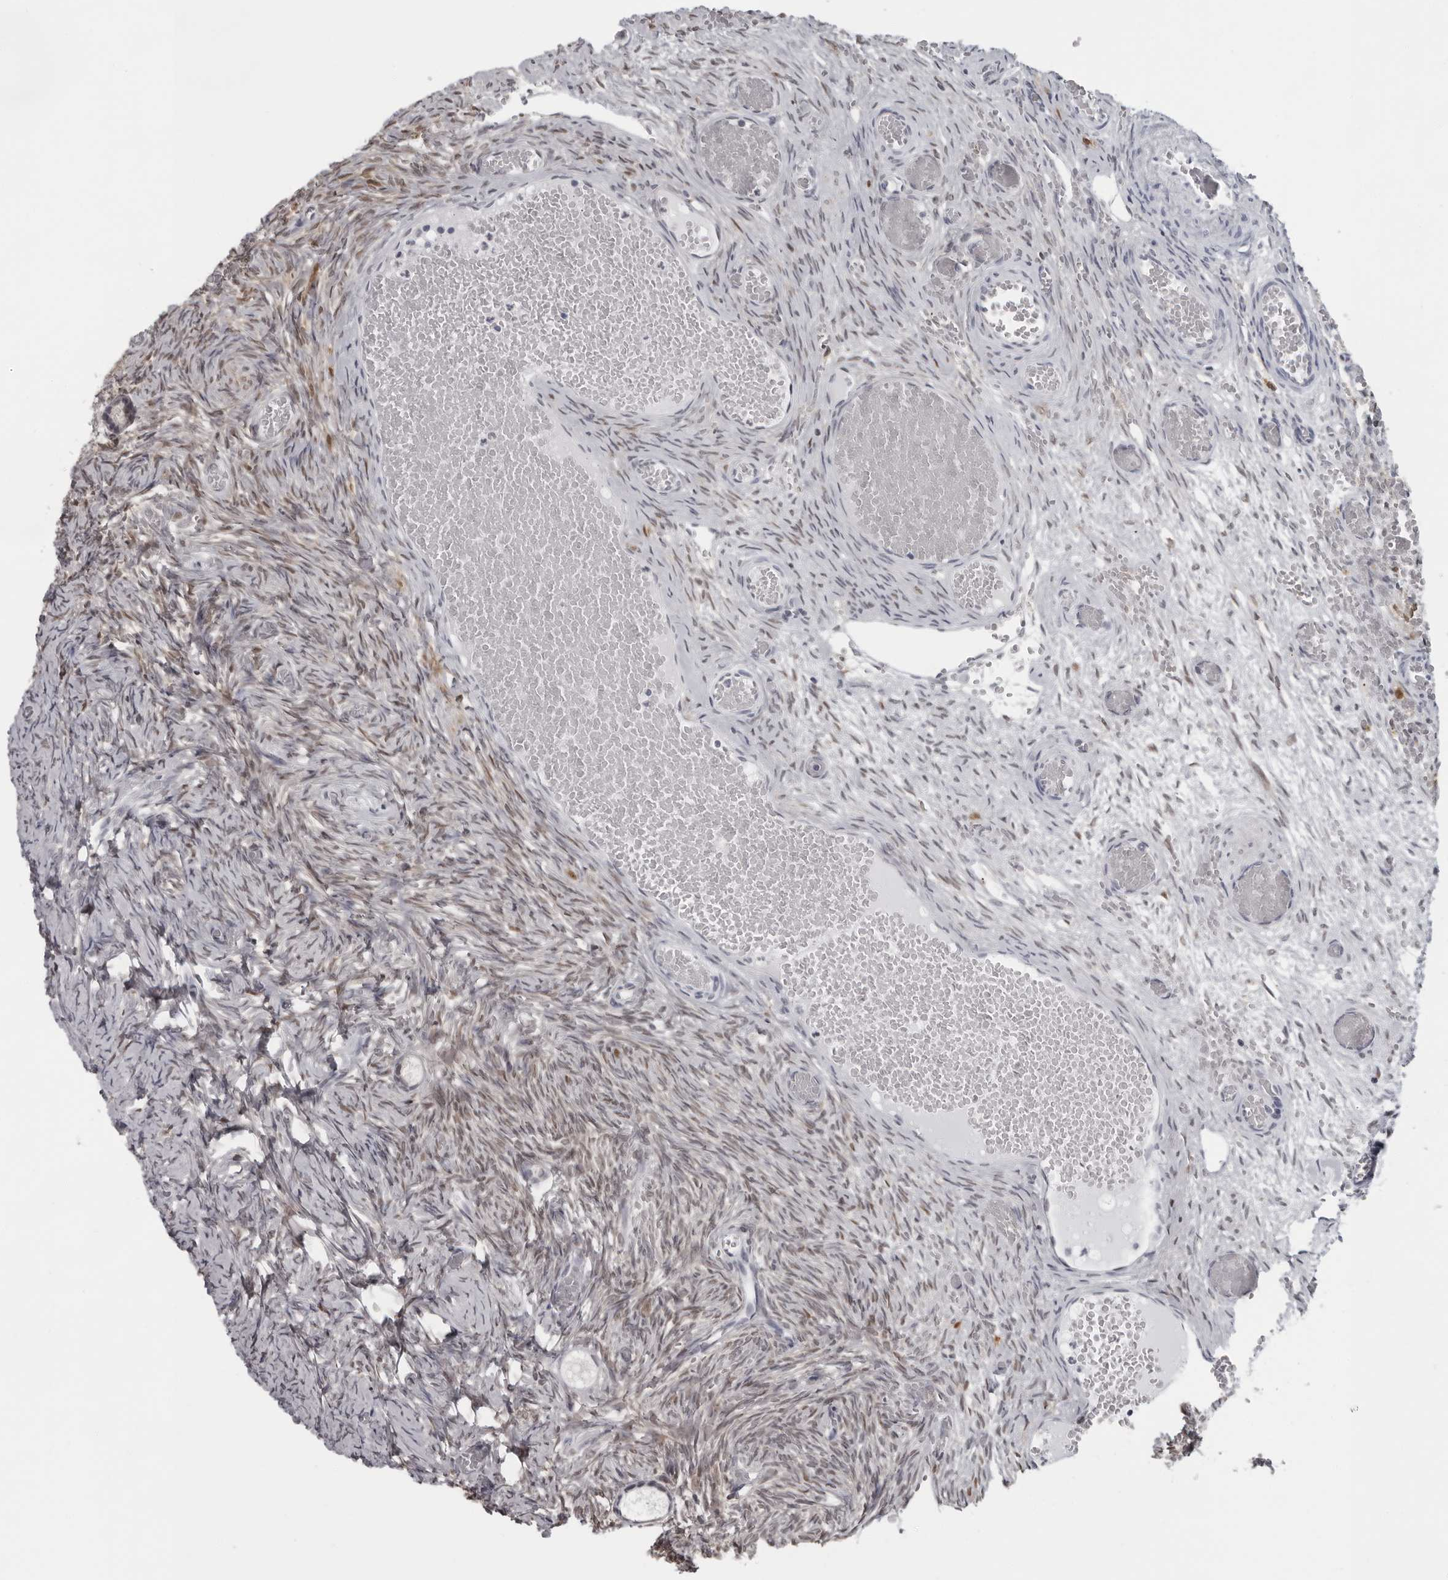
{"staining": {"intensity": "negative", "quantity": "none", "location": "none"}, "tissue": "ovary", "cell_type": "Follicle cells", "image_type": "normal", "snomed": [{"axis": "morphology", "description": "Adenocarcinoma, NOS"}, {"axis": "topography", "description": "Endometrium"}], "caption": "Immunohistochemistry (IHC) of normal human ovary reveals no staining in follicle cells.", "gene": "LZIC", "patient": {"sex": "female", "age": 32}}